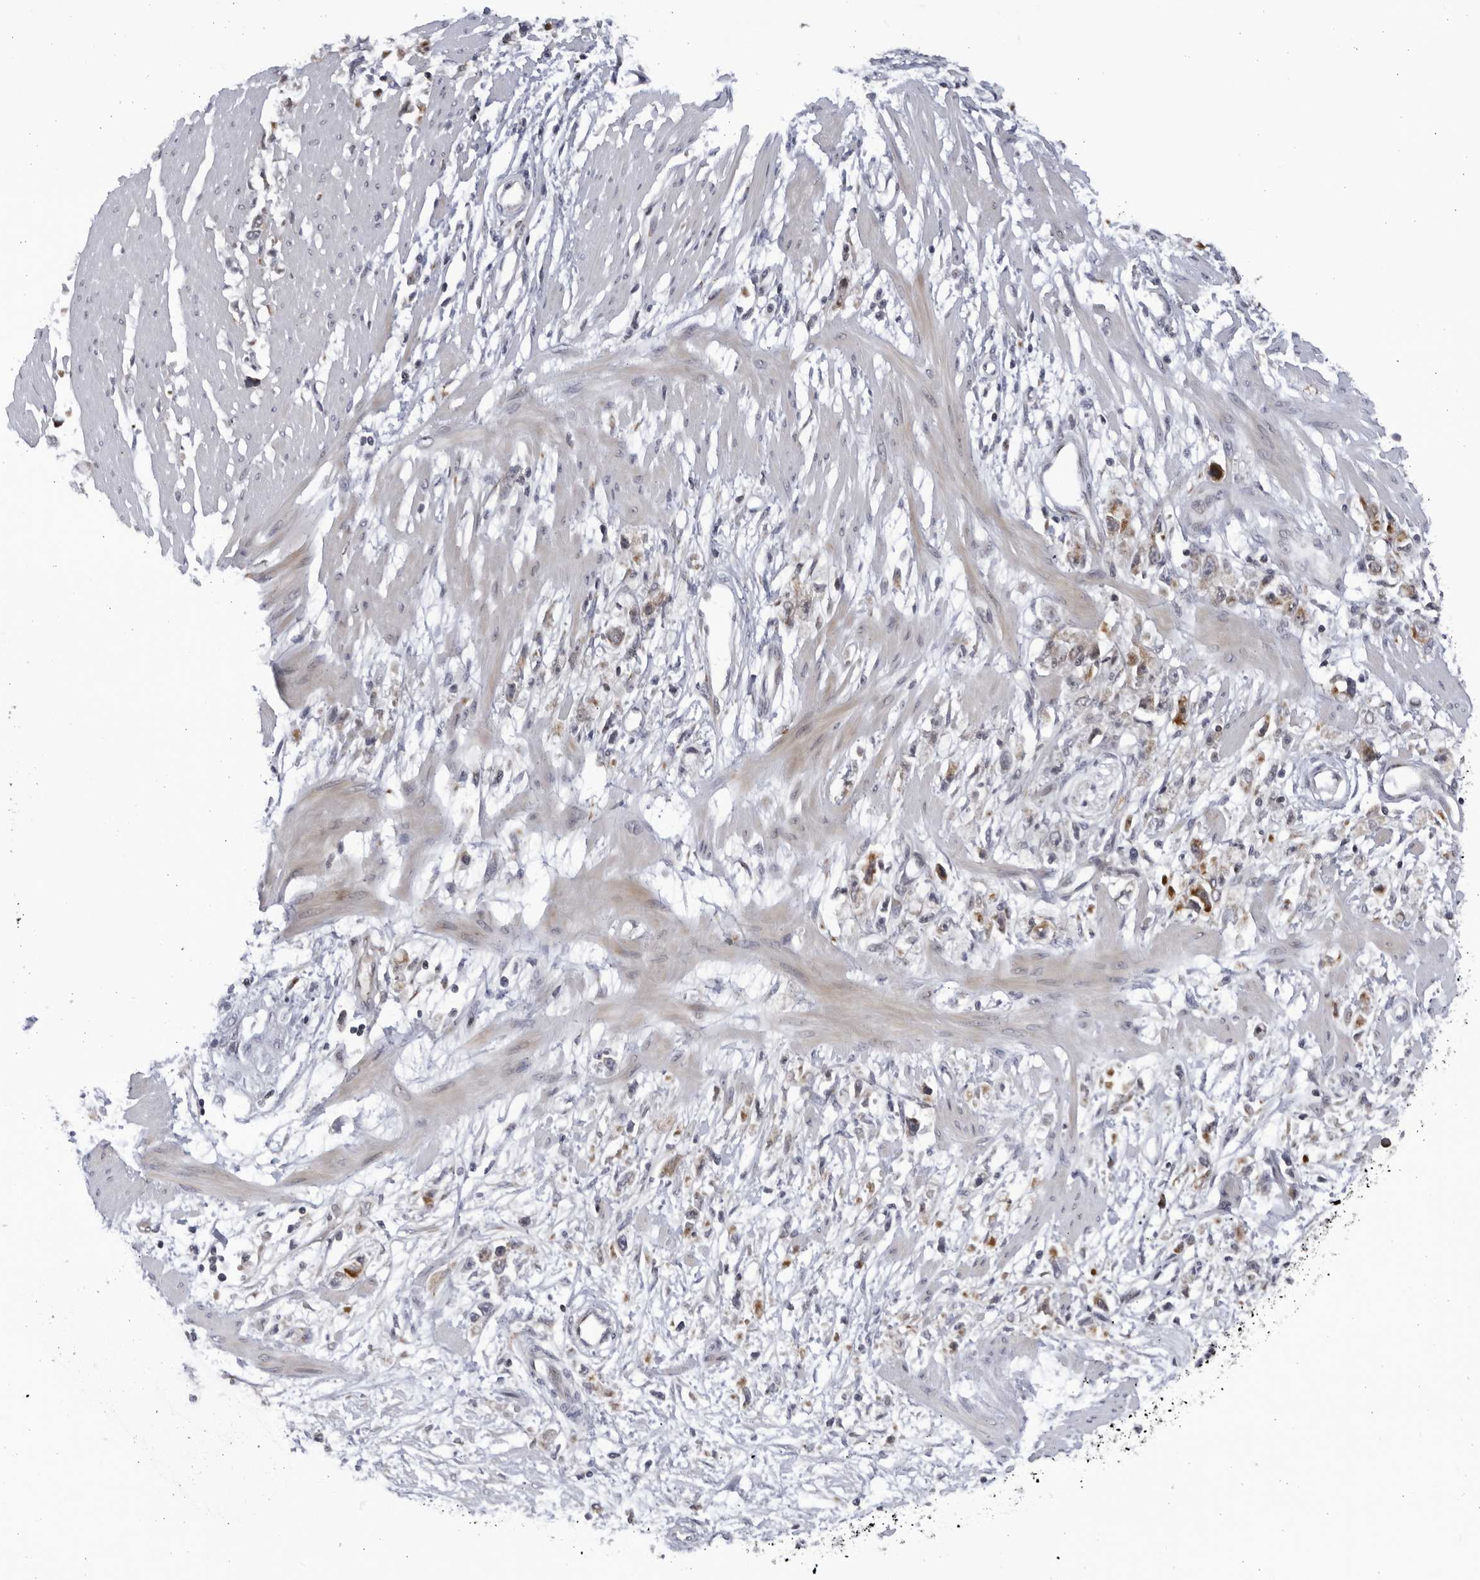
{"staining": {"intensity": "moderate", "quantity": ">75%", "location": "cytoplasmic/membranous"}, "tissue": "stomach cancer", "cell_type": "Tumor cells", "image_type": "cancer", "snomed": [{"axis": "morphology", "description": "Adenocarcinoma, NOS"}, {"axis": "topography", "description": "Stomach"}], "caption": "Stomach cancer tissue displays moderate cytoplasmic/membranous positivity in about >75% of tumor cells, visualized by immunohistochemistry.", "gene": "SLC25A22", "patient": {"sex": "female", "age": 59}}